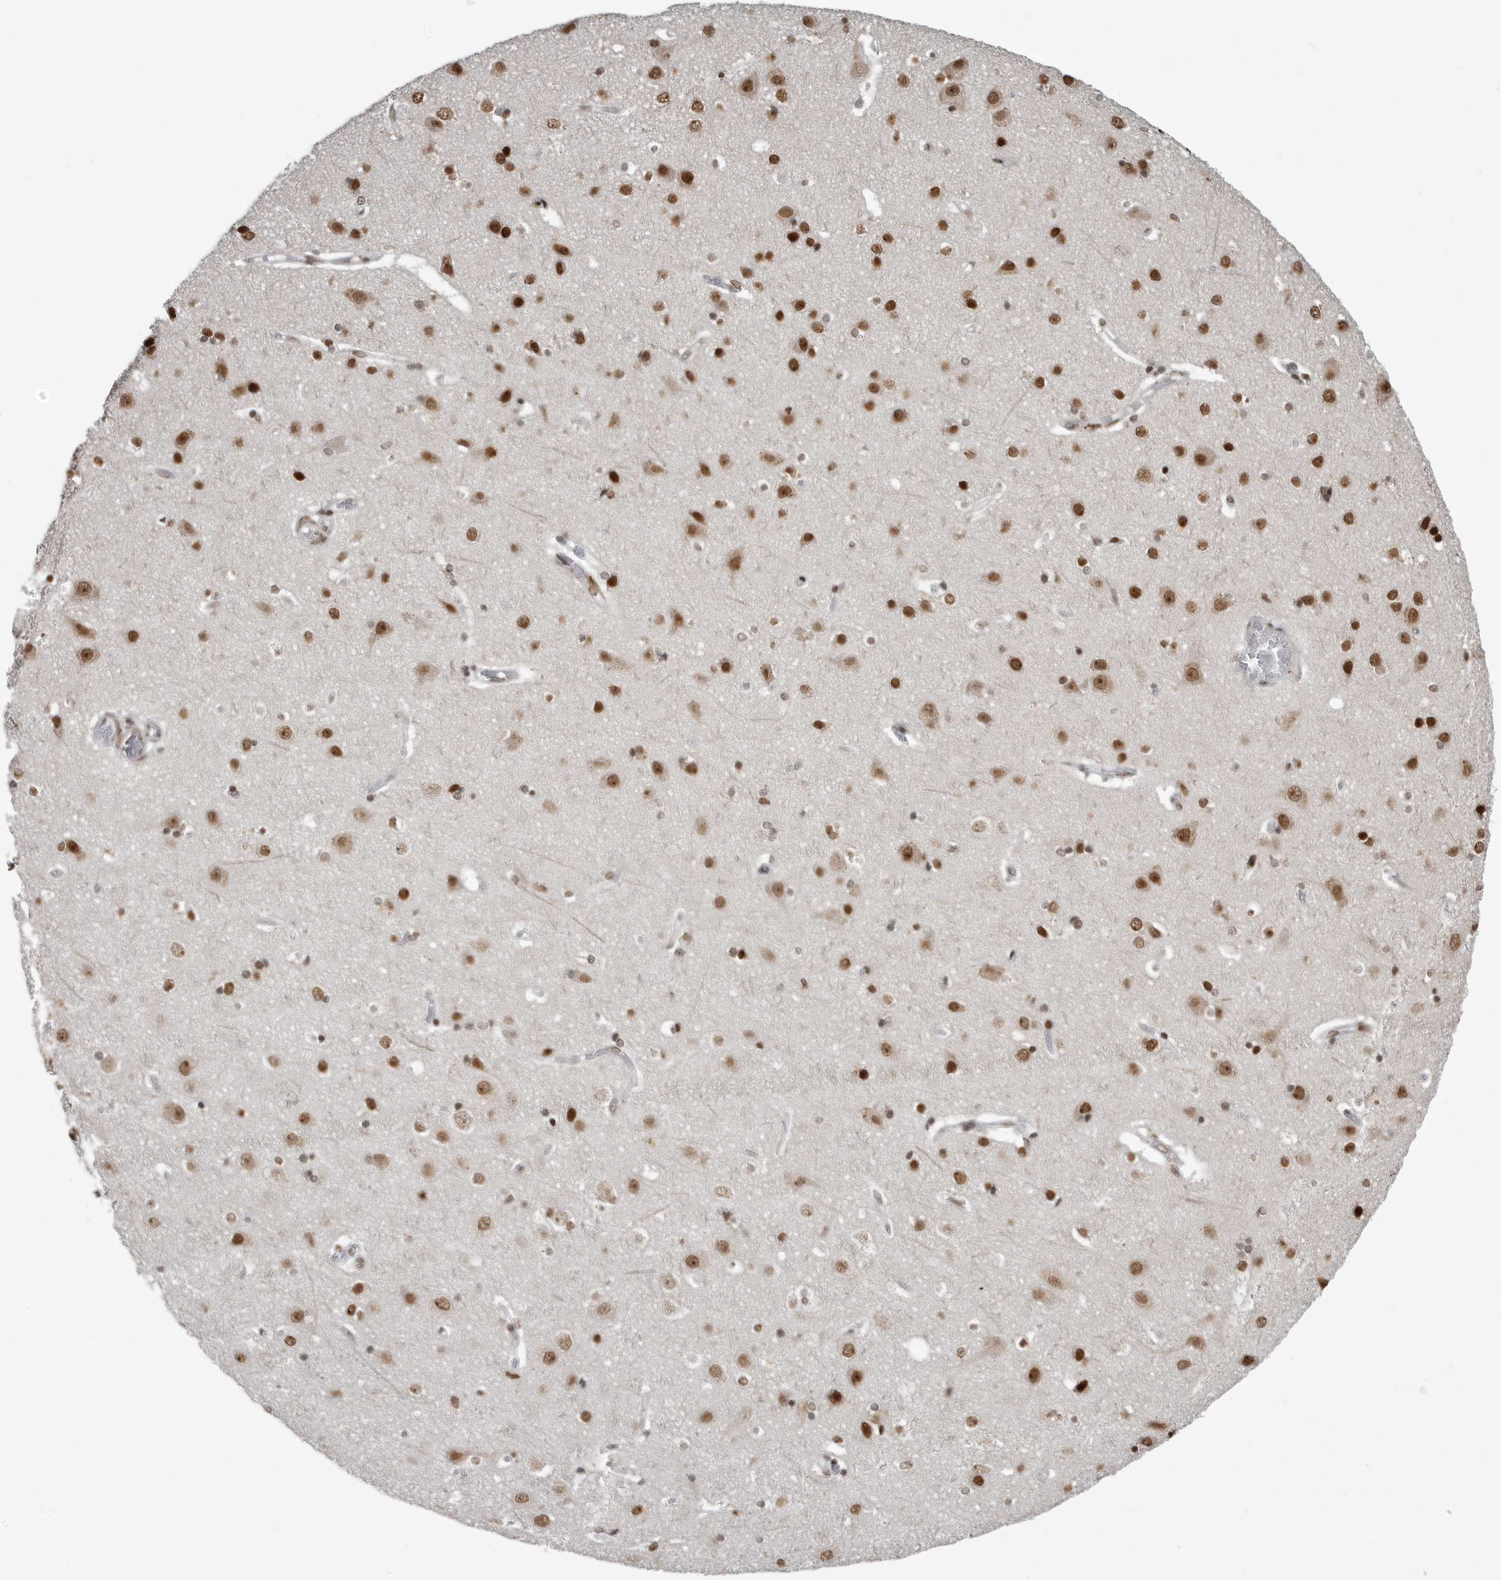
{"staining": {"intensity": "moderate", "quantity": ">75%", "location": "cytoplasmic/membranous"}, "tissue": "cerebral cortex", "cell_type": "Endothelial cells", "image_type": "normal", "snomed": [{"axis": "morphology", "description": "Normal tissue, NOS"}, {"axis": "topography", "description": "Cerebral cortex"}], "caption": "This photomicrograph shows immunohistochemistry staining of unremarkable cerebral cortex, with medium moderate cytoplasmic/membranous positivity in about >75% of endothelial cells.", "gene": "YAF2", "patient": {"sex": "male", "age": 54}}